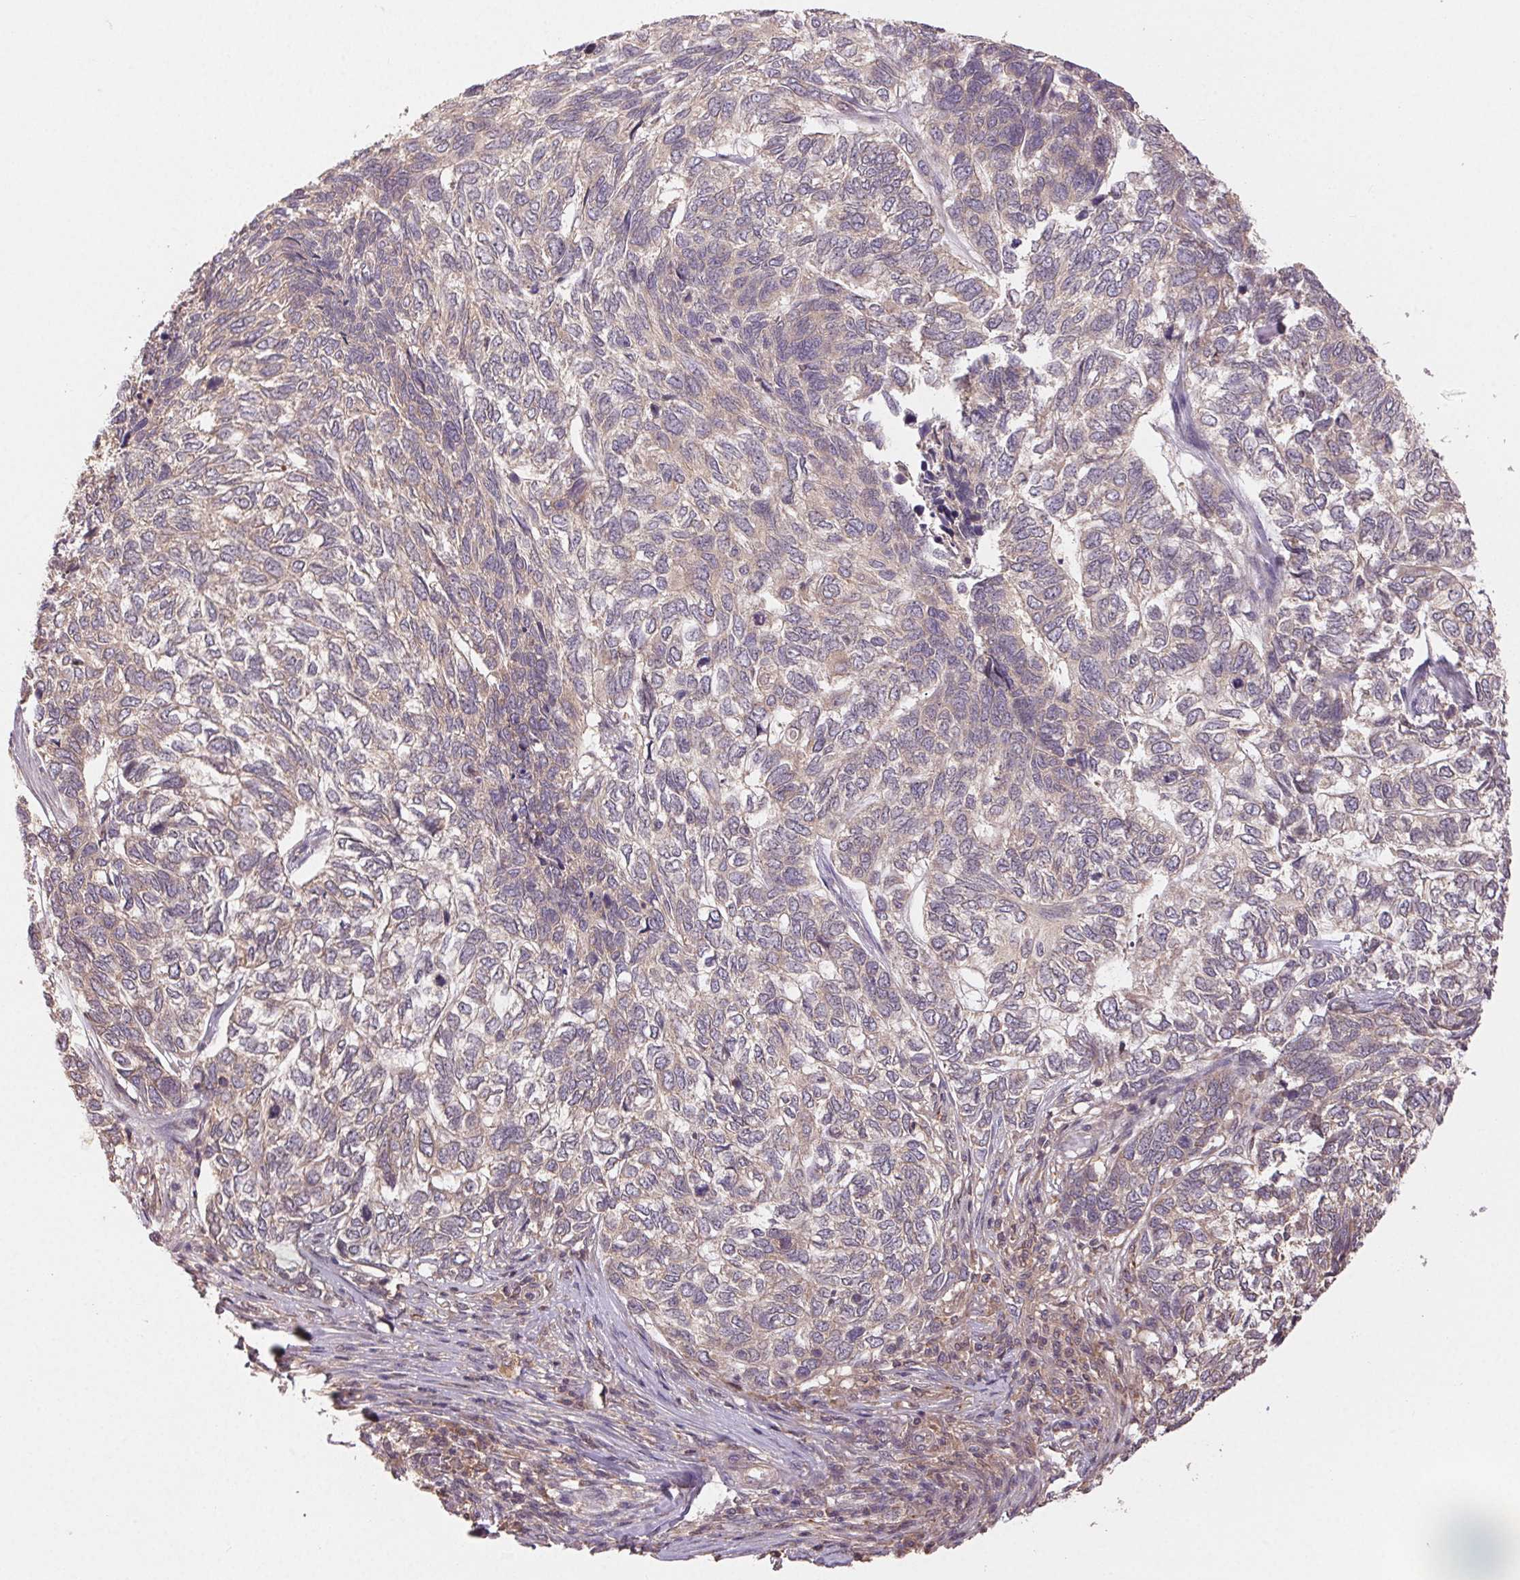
{"staining": {"intensity": "negative", "quantity": "none", "location": "none"}, "tissue": "skin cancer", "cell_type": "Tumor cells", "image_type": "cancer", "snomed": [{"axis": "morphology", "description": "Basal cell carcinoma"}, {"axis": "topography", "description": "Skin"}], "caption": "High magnification brightfield microscopy of basal cell carcinoma (skin) stained with DAB (3,3'-diaminobenzidine) (brown) and counterstained with hematoxylin (blue): tumor cells show no significant positivity.", "gene": "MAPKAPK2", "patient": {"sex": "female", "age": 65}}